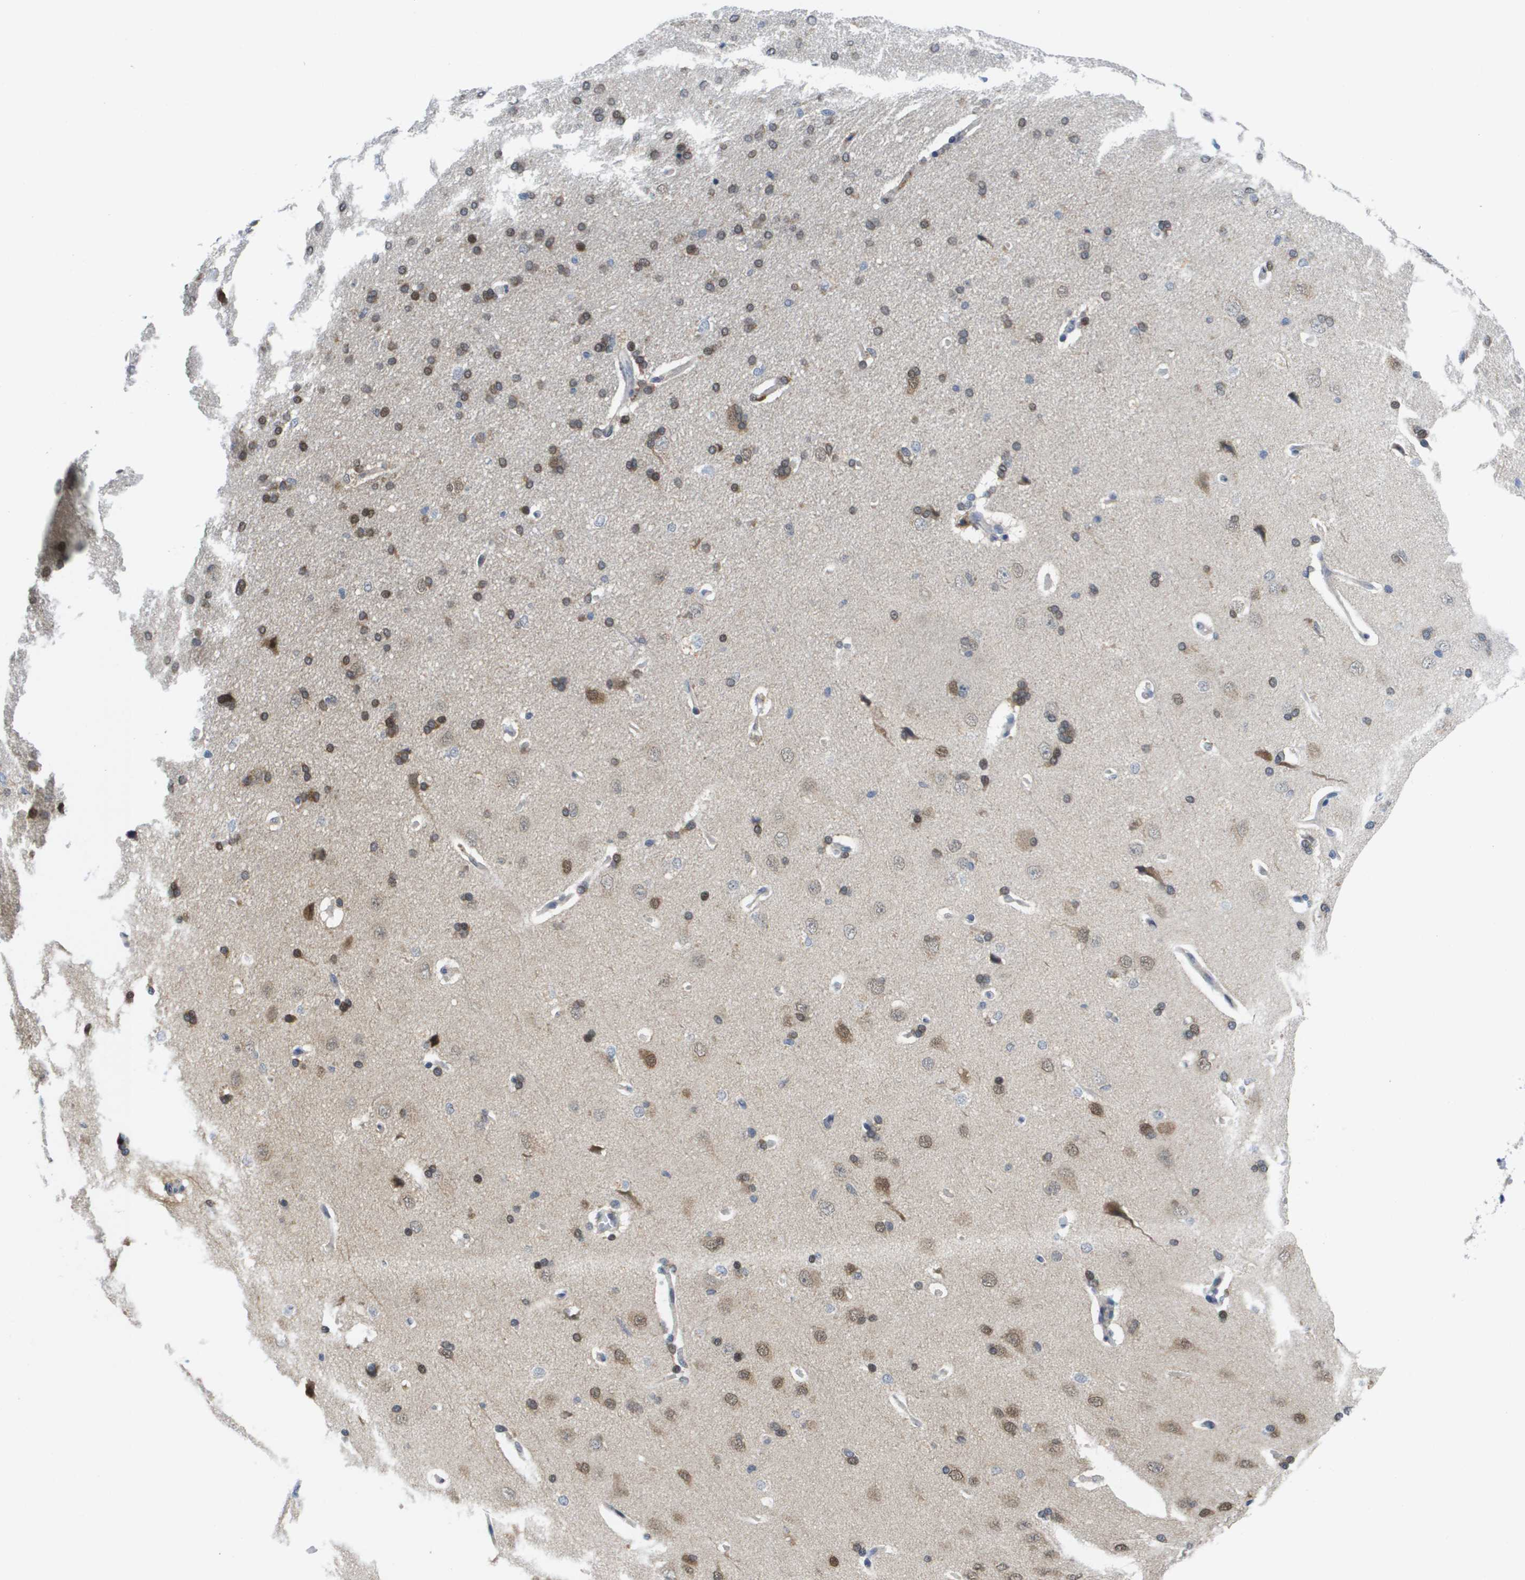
{"staining": {"intensity": "negative", "quantity": "none", "location": "none"}, "tissue": "cerebral cortex", "cell_type": "Endothelial cells", "image_type": "normal", "snomed": [{"axis": "morphology", "description": "Normal tissue, NOS"}, {"axis": "topography", "description": "Cerebral cortex"}], "caption": "Immunohistochemical staining of normal cerebral cortex shows no significant staining in endothelial cells.", "gene": "FKBP4", "patient": {"sex": "male", "age": 62}}